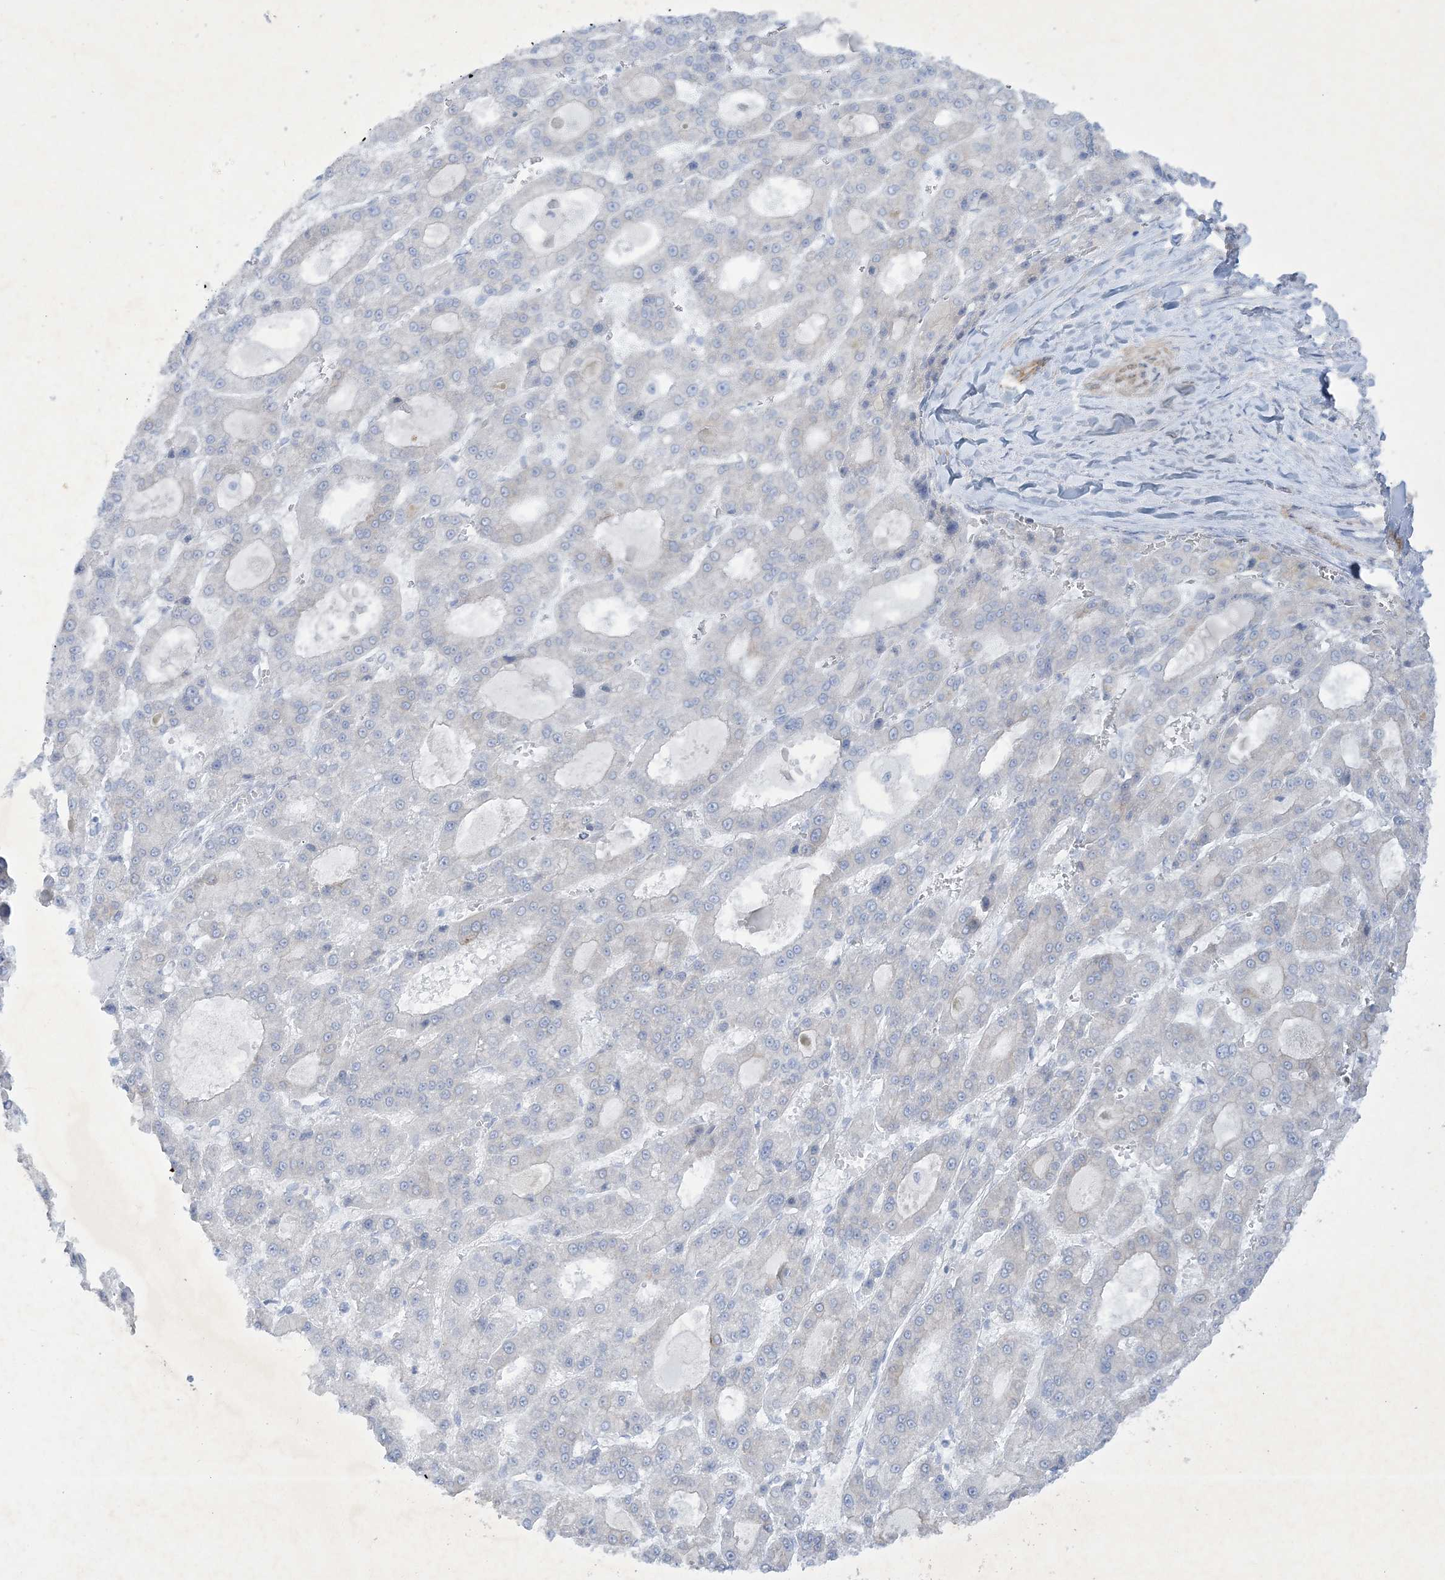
{"staining": {"intensity": "negative", "quantity": "none", "location": "none"}, "tissue": "liver cancer", "cell_type": "Tumor cells", "image_type": "cancer", "snomed": [{"axis": "morphology", "description": "Carcinoma, Hepatocellular, NOS"}, {"axis": "topography", "description": "Liver"}], "caption": "The immunohistochemistry histopathology image has no significant expression in tumor cells of hepatocellular carcinoma (liver) tissue. (DAB IHC visualized using brightfield microscopy, high magnification).", "gene": "FARSB", "patient": {"sex": "male", "age": 70}}